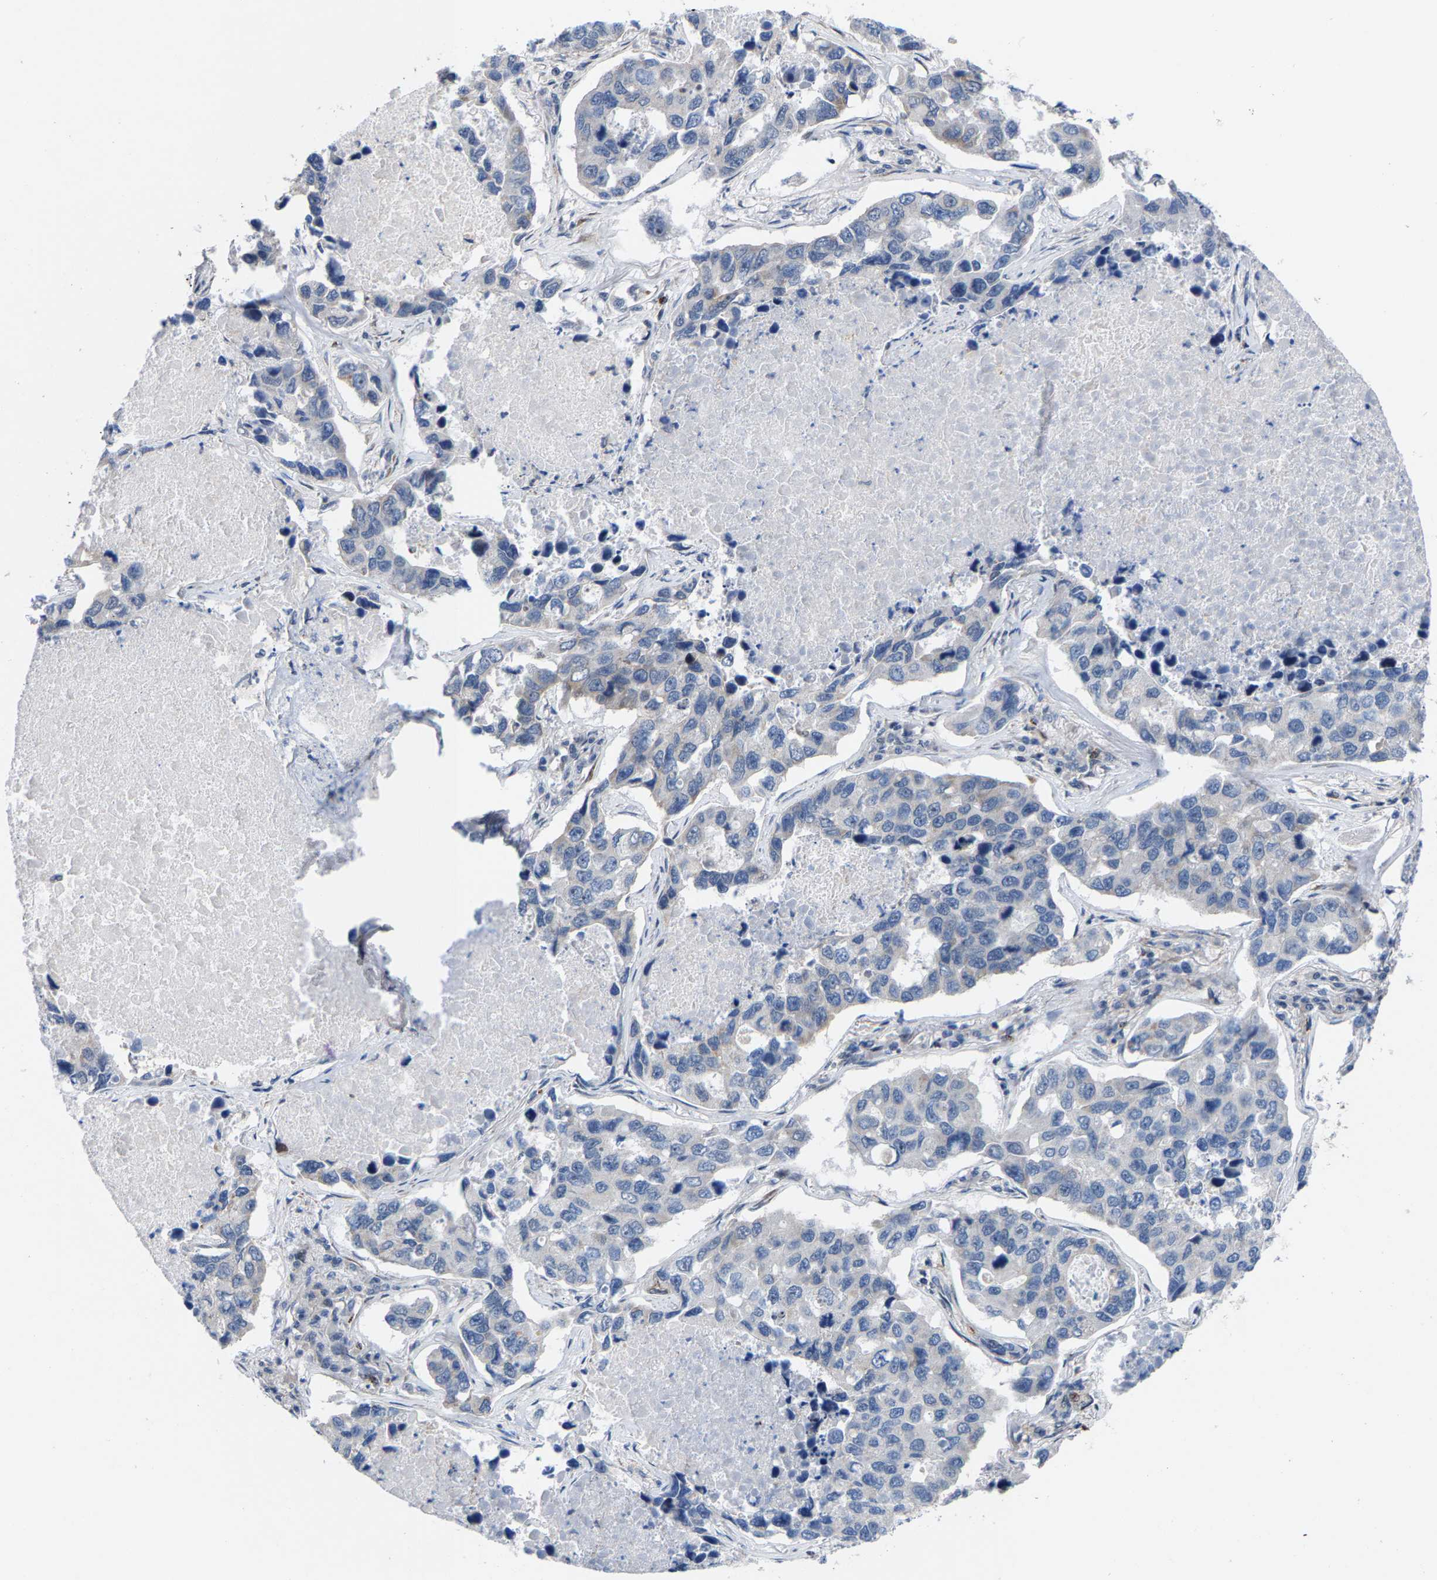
{"staining": {"intensity": "negative", "quantity": "none", "location": "none"}, "tissue": "lung cancer", "cell_type": "Tumor cells", "image_type": "cancer", "snomed": [{"axis": "morphology", "description": "Adenocarcinoma, NOS"}, {"axis": "topography", "description": "Lung"}], "caption": "This is an immunohistochemistry image of adenocarcinoma (lung). There is no expression in tumor cells.", "gene": "TDRKH", "patient": {"sex": "male", "age": 64}}